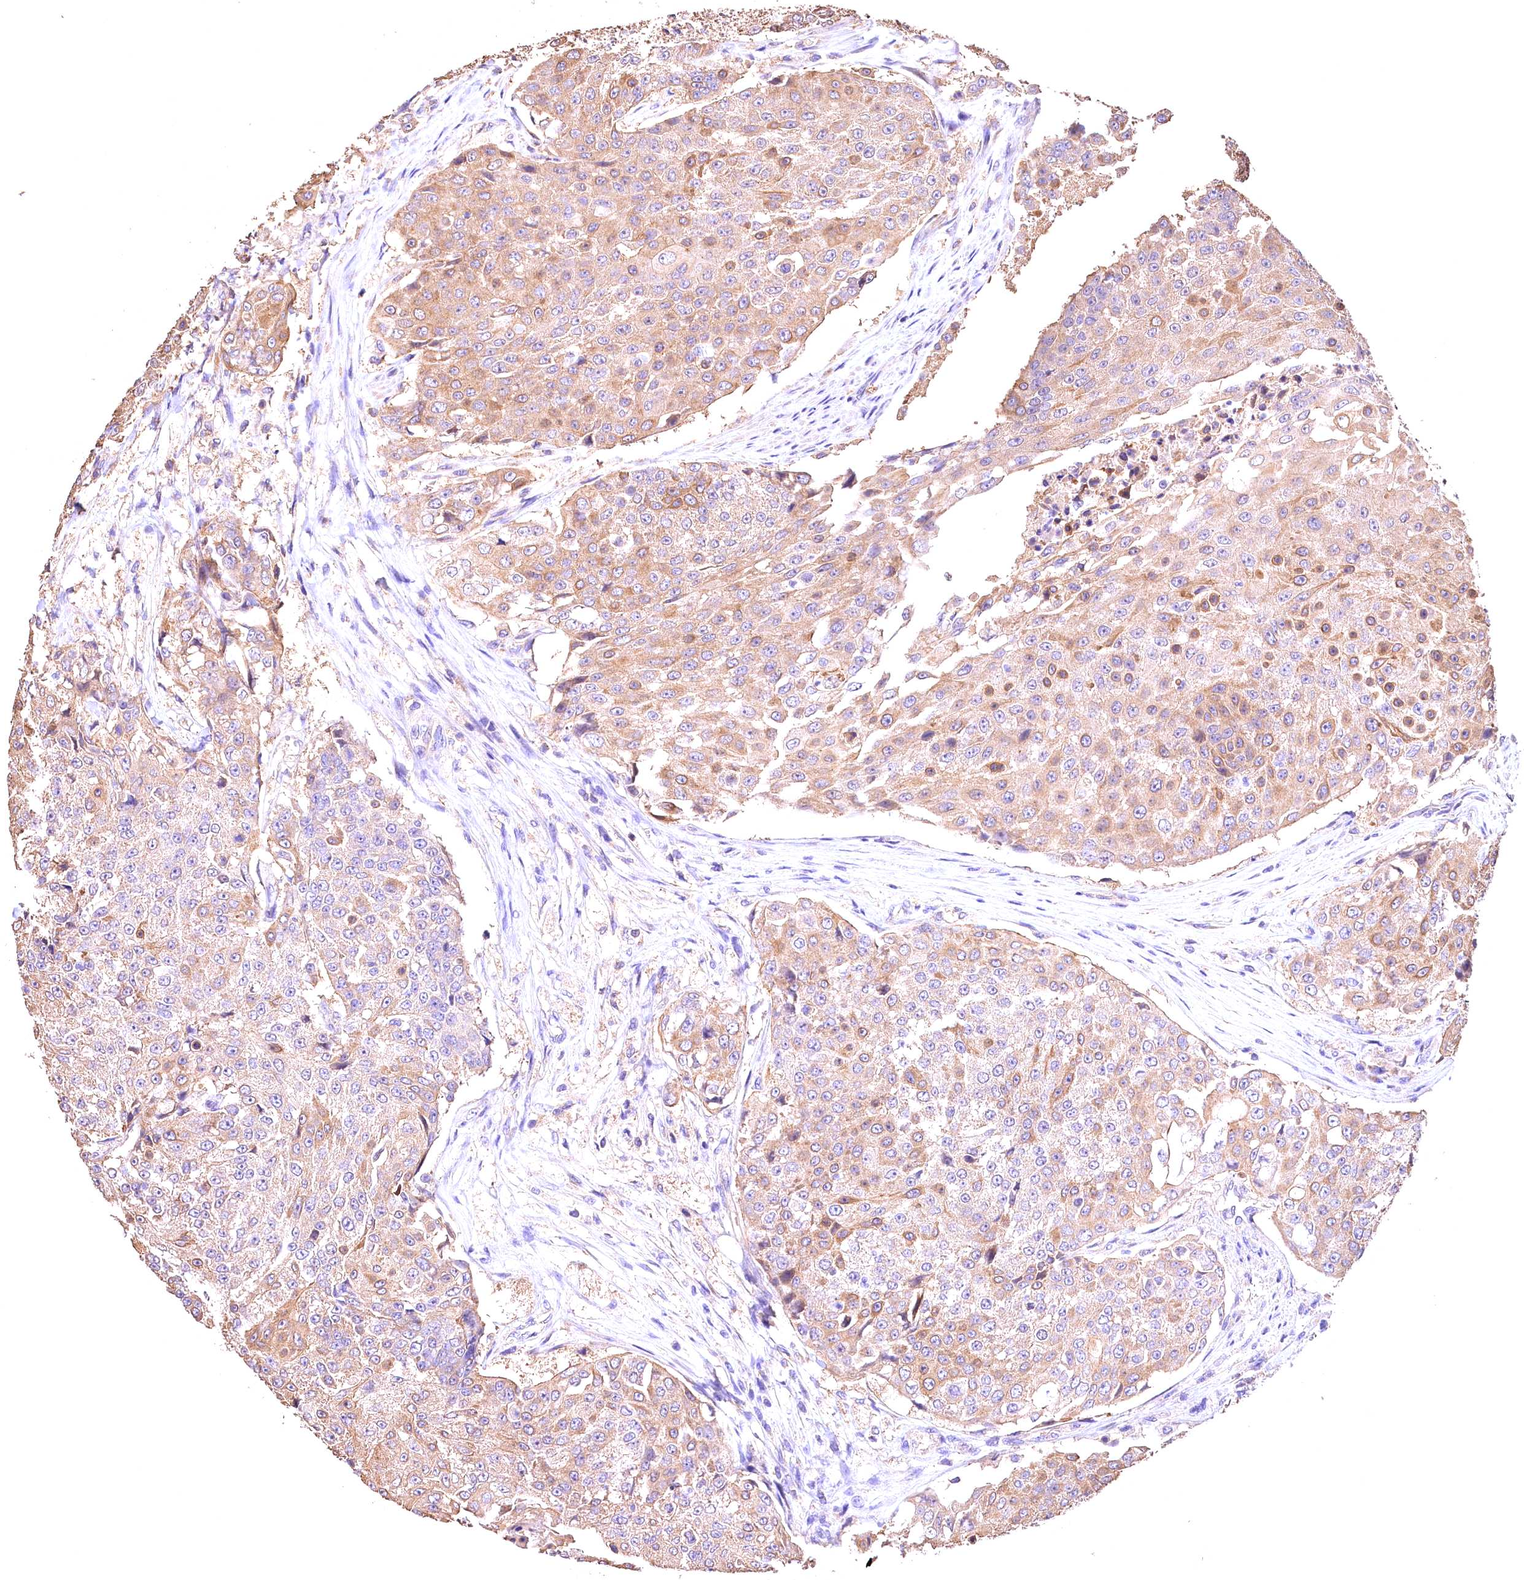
{"staining": {"intensity": "weak", "quantity": ">75%", "location": "cytoplasmic/membranous"}, "tissue": "urothelial cancer", "cell_type": "Tumor cells", "image_type": "cancer", "snomed": [{"axis": "morphology", "description": "Urothelial carcinoma, High grade"}, {"axis": "topography", "description": "Urinary bladder"}], "caption": "Tumor cells demonstrate low levels of weak cytoplasmic/membranous expression in approximately >75% of cells in high-grade urothelial carcinoma.", "gene": "OAS3", "patient": {"sex": "female", "age": 63}}